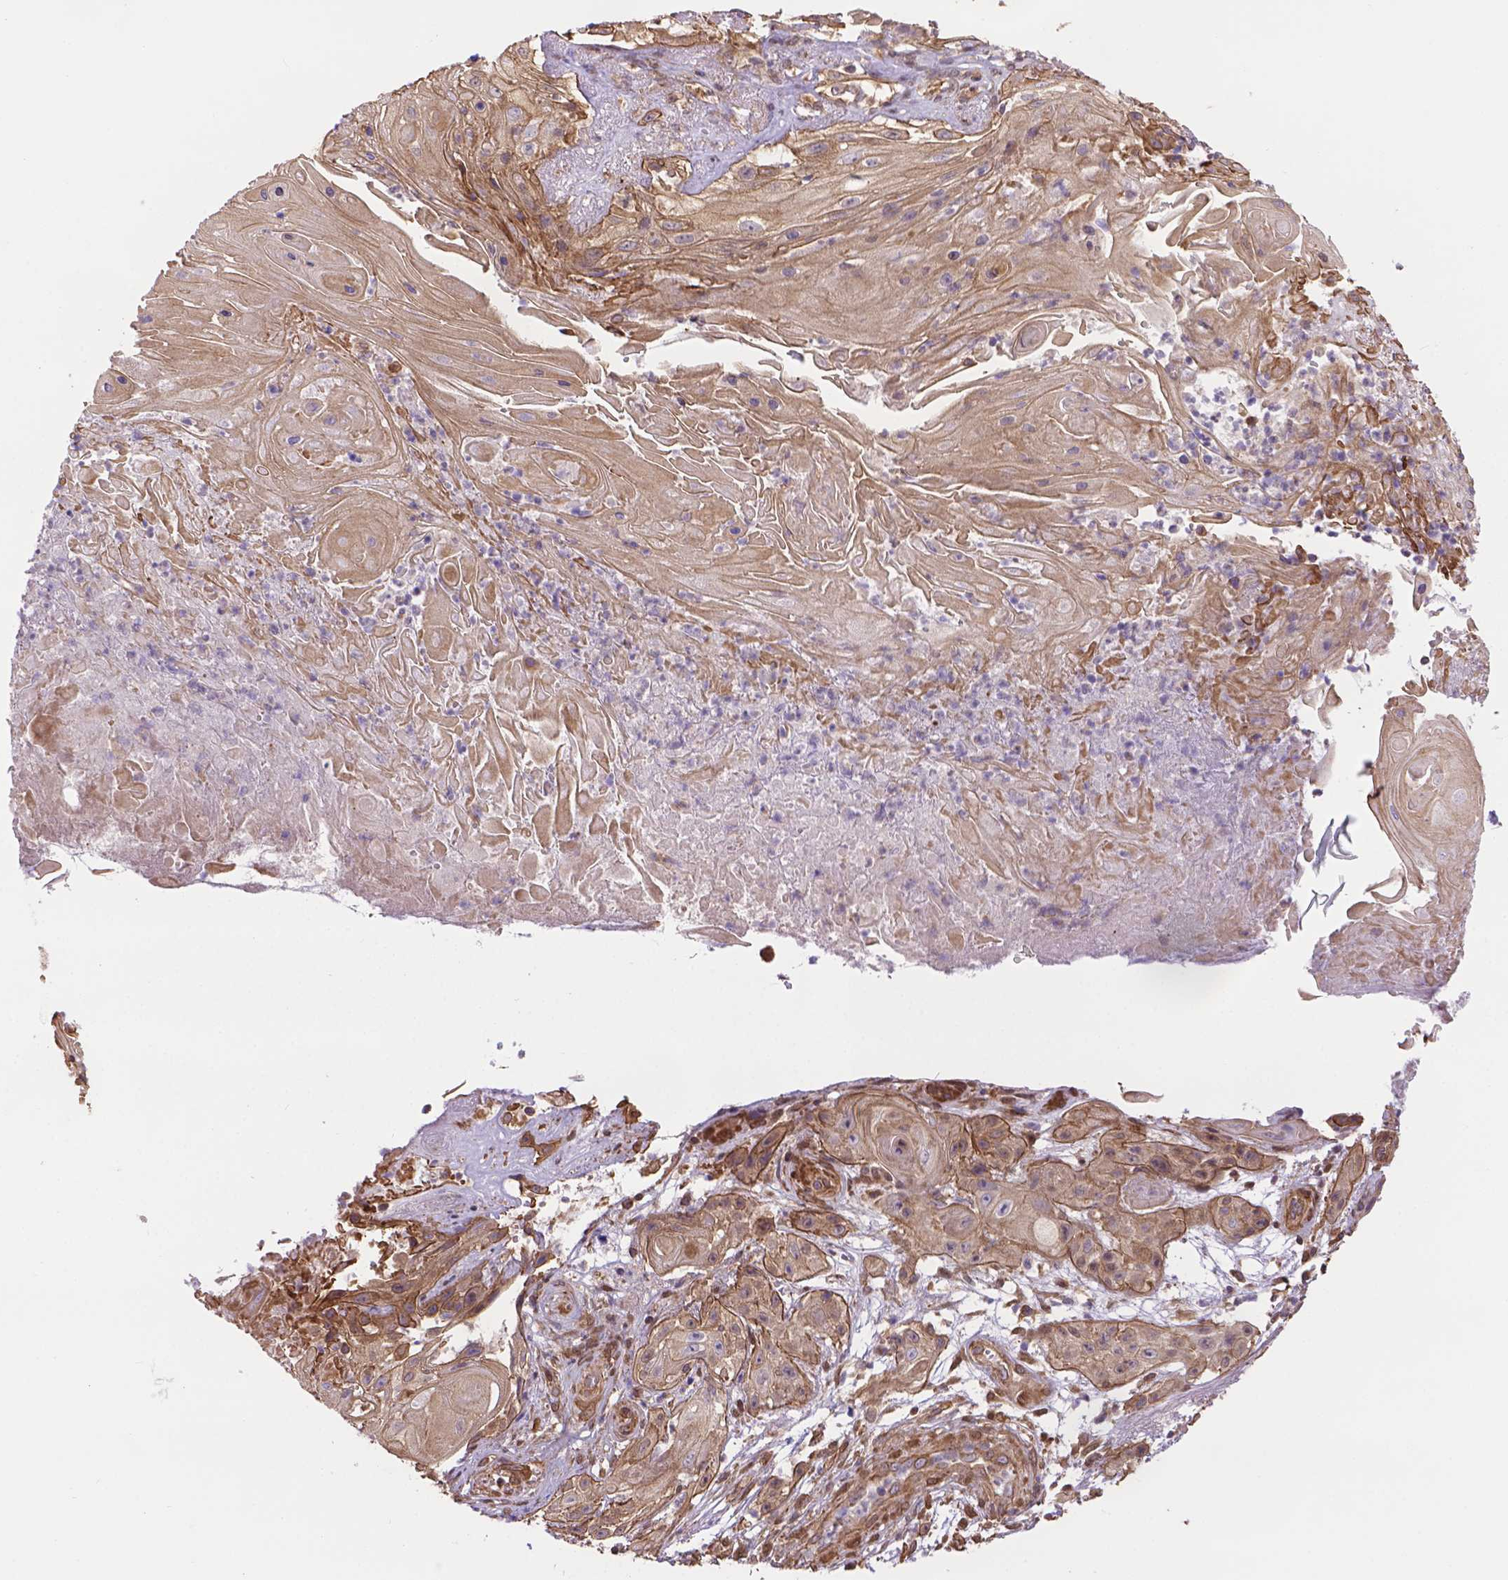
{"staining": {"intensity": "weak", "quantity": ">75%", "location": "cytoplasmic/membranous"}, "tissue": "skin cancer", "cell_type": "Tumor cells", "image_type": "cancer", "snomed": [{"axis": "morphology", "description": "Squamous cell carcinoma, NOS"}, {"axis": "topography", "description": "Skin"}], "caption": "Immunohistochemical staining of skin cancer (squamous cell carcinoma) shows weak cytoplasmic/membranous protein staining in about >75% of tumor cells. (DAB IHC with brightfield microscopy, high magnification).", "gene": "YAP1", "patient": {"sex": "male", "age": 62}}